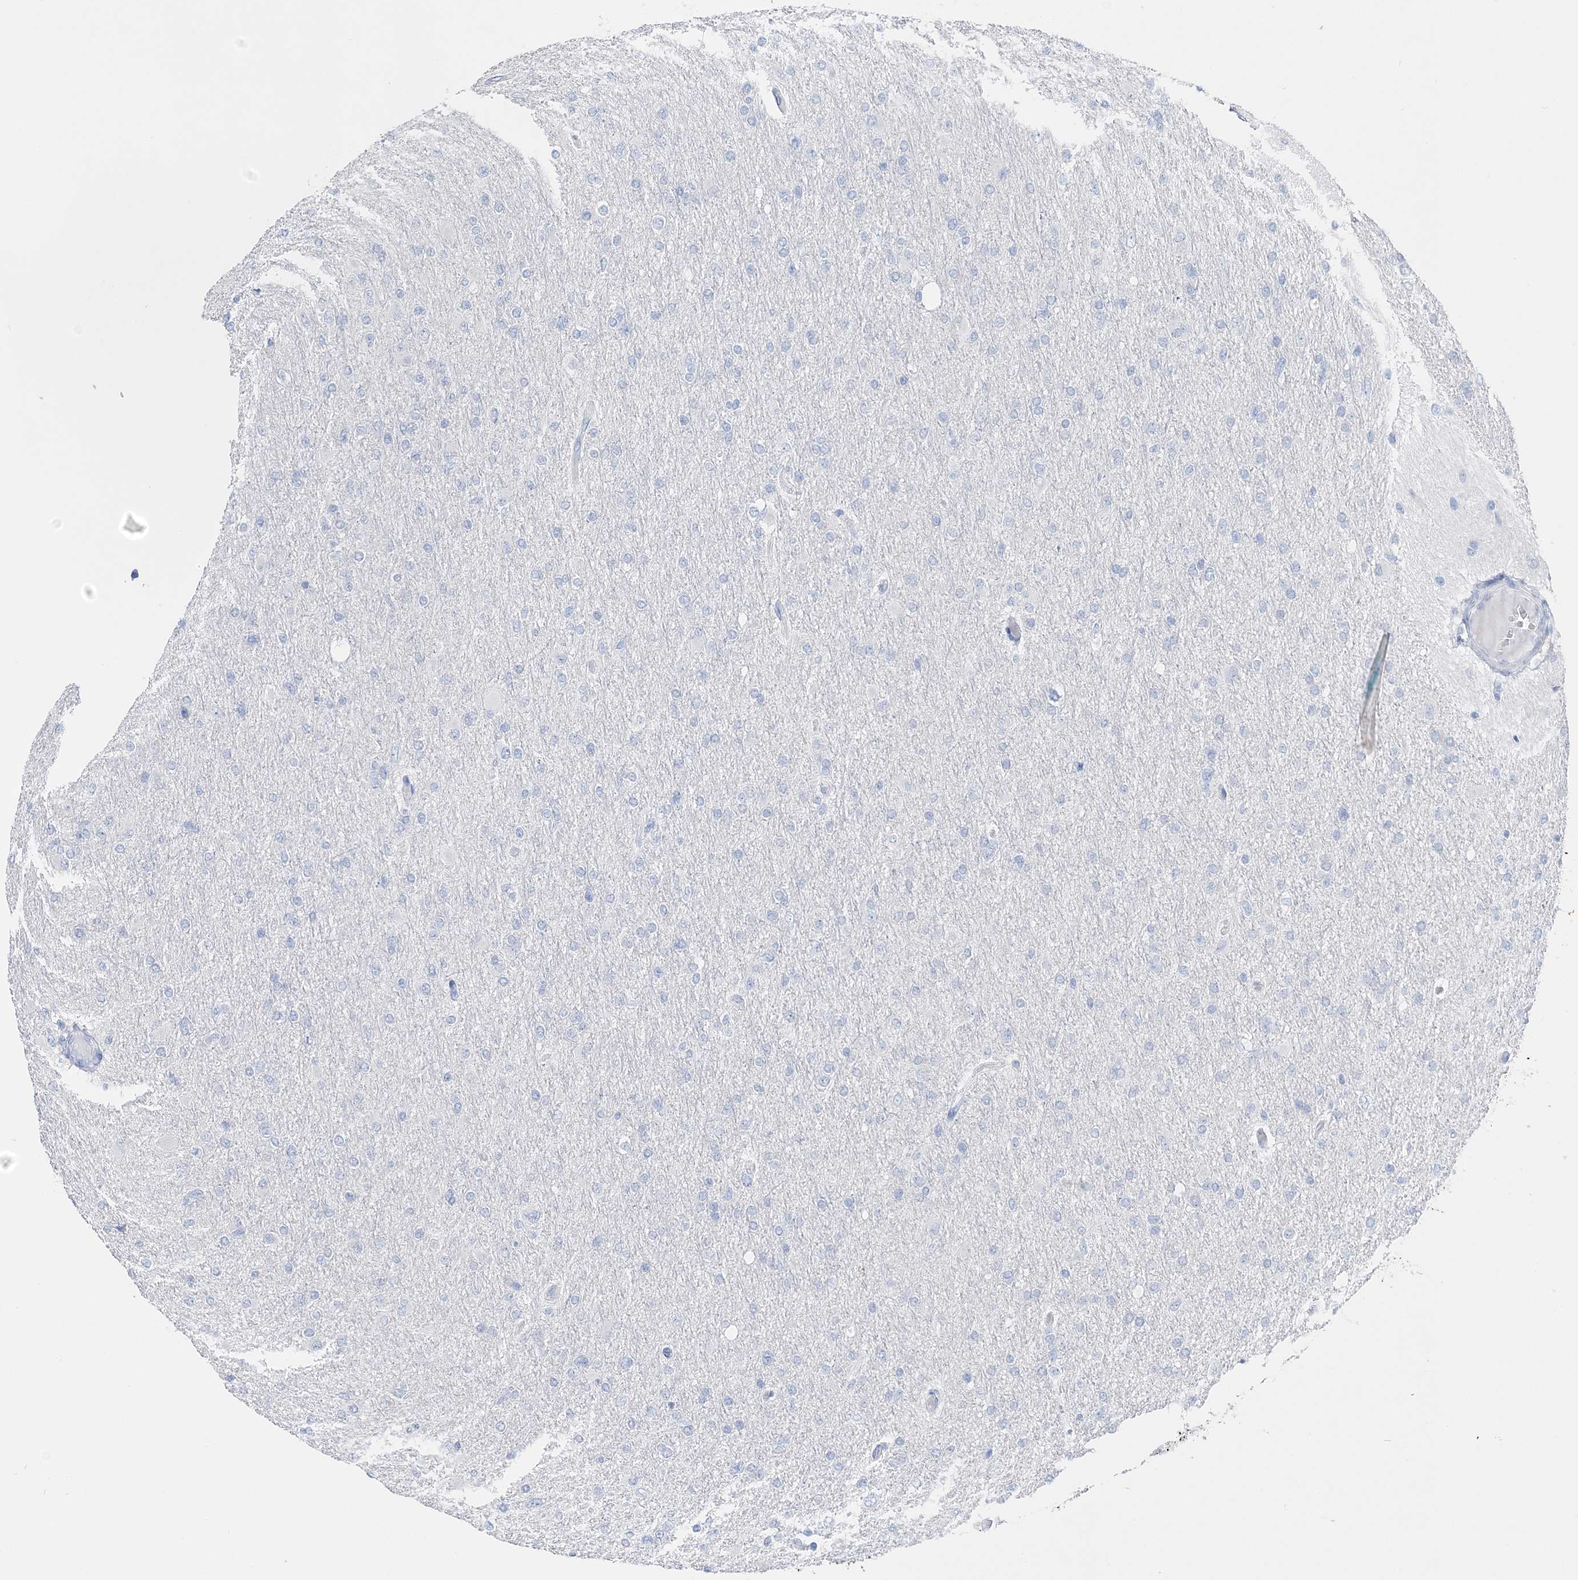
{"staining": {"intensity": "negative", "quantity": "none", "location": "none"}, "tissue": "glioma", "cell_type": "Tumor cells", "image_type": "cancer", "snomed": [{"axis": "morphology", "description": "Glioma, malignant, High grade"}, {"axis": "topography", "description": "Cerebral cortex"}], "caption": "Immunohistochemistry micrograph of neoplastic tissue: human malignant glioma (high-grade) stained with DAB (3,3'-diaminobenzidine) demonstrates no significant protein staining in tumor cells.", "gene": "TSPYL6", "patient": {"sex": "female", "age": 36}}